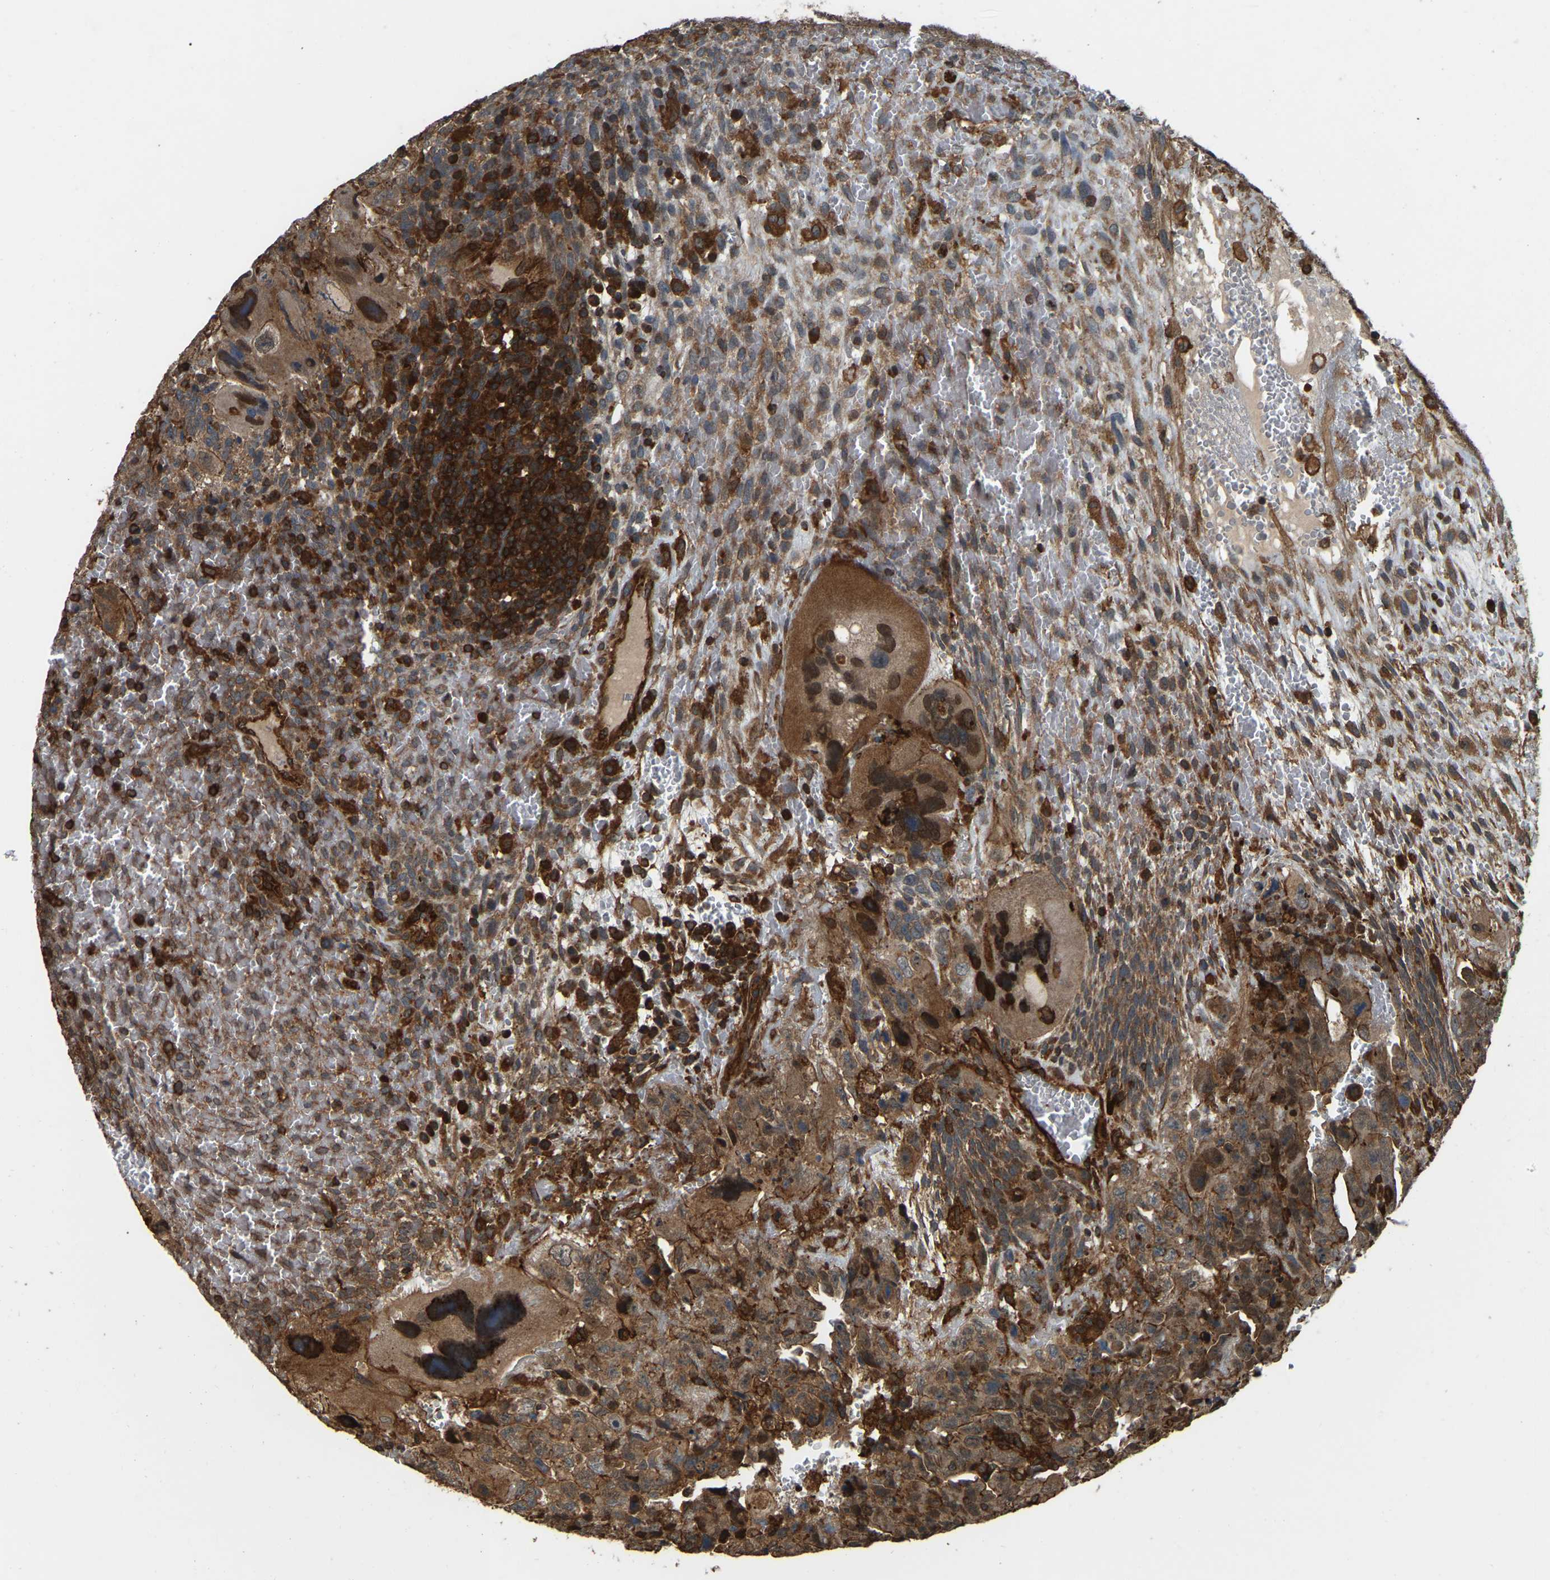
{"staining": {"intensity": "moderate", "quantity": ">75%", "location": "cytoplasmic/membranous,nuclear"}, "tissue": "testis cancer", "cell_type": "Tumor cells", "image_type": "cancer", "snomed": [{"axis": "morphology", "description": "Carcinoma, Embryonal, NOS"}, {"axis": "topography", "description": "Testis"}], "caption": "This histopathology image demonstrates immunohistochemistry (IHC) staining of human testis cancer, with medium moderate cytoplasmic/membranous and nuclear expression in about >75% of tumor cells.", "gene": "SAMD9L", "patient": {"sex": "male", "age": 28}}